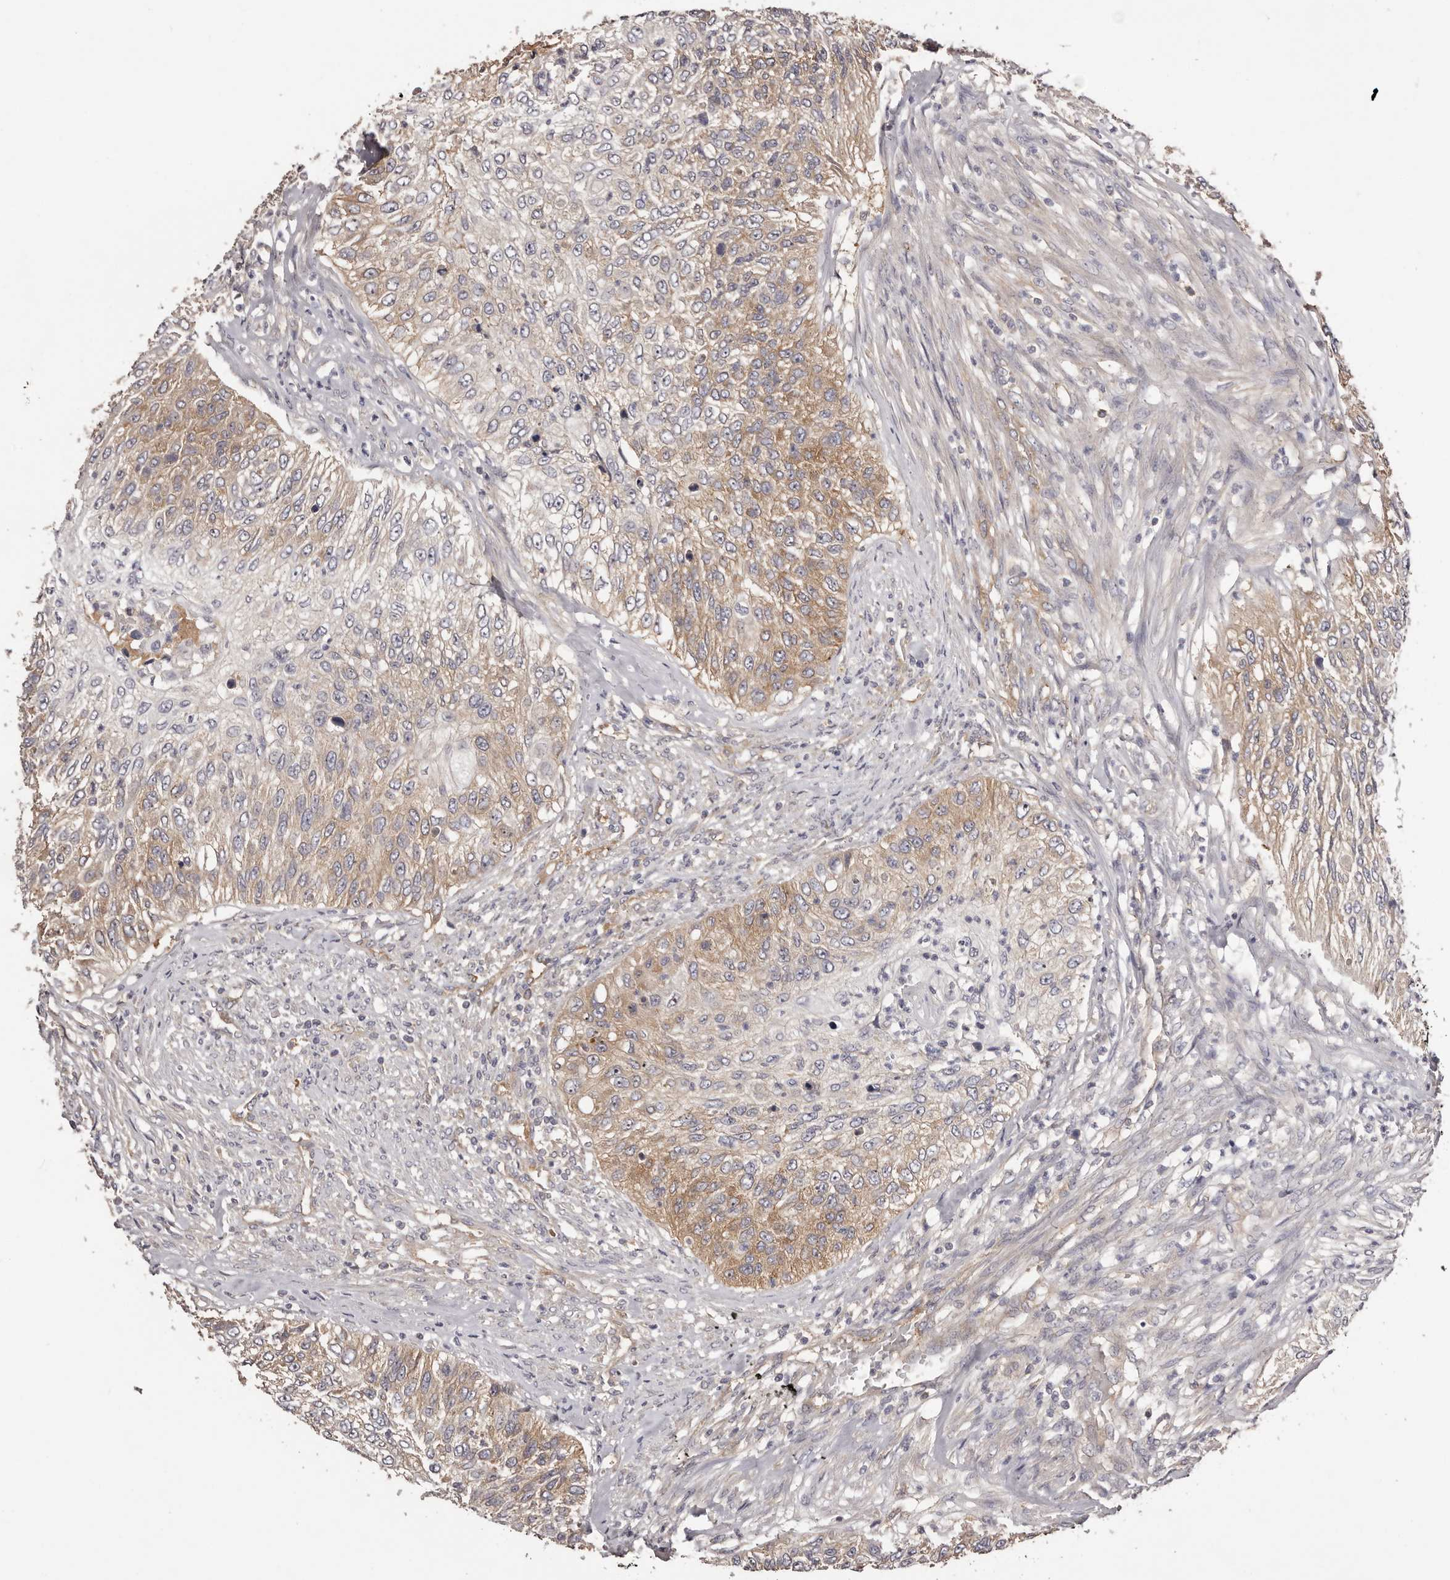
{"staining": {"intensity": "moderate", "quantity": "25%-75%", "location": "cytoplasmic/membranous"}, "tissue": "urothelial cancer", "cell_type": "Tumor cells", "image_type": "cancer", "snomed": [{"axis": "morphology", "description": "Urothelial carcinoma, High grade"}, {"axis": "topography", "description": "Urinary bladder"}], "caption": "This micrograph displays immunohistochemistry staining of human urothelial carcinoma (high-grade), with medium moderate cytoplasmic/membranous expression in approximately 25%-75% of tumor cells.", "gene": "LTV1", "patient": {"sex": "female", "age": 60}}